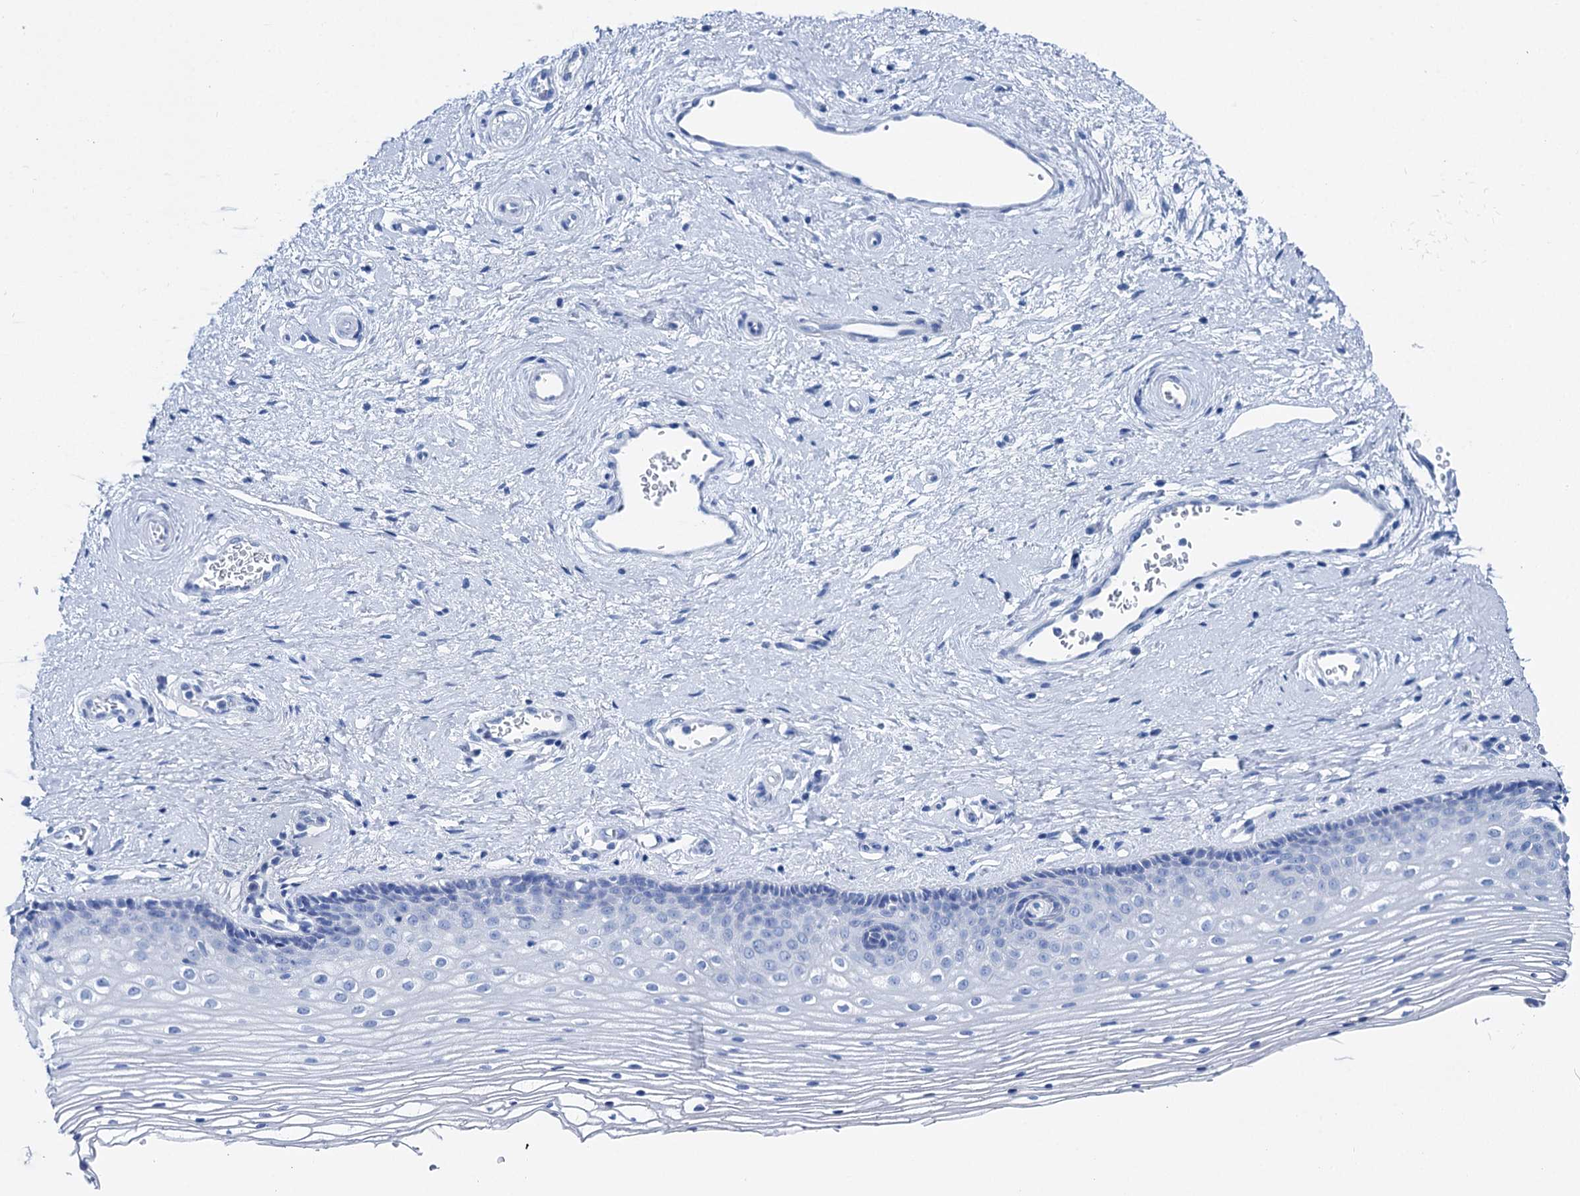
{"staining": {"intensity": "negative", "quantity": "none", "location": "none"}, "tissue": "vagina", "cell_type": "Squamous epithelial cells", "image_type": "normal", "snomed": [{"axis": "morphology", "description": "Normal tissue, NOS"}, {"axis": "topography", "description": "Vagina"}], "caption": "Human vagina stained for a protein using immunohistochemistry (IHC) displays no expression in squamous epithelial cells.", "gene": "BRINP1", "patient": {"sex": "female", "age": 46}}